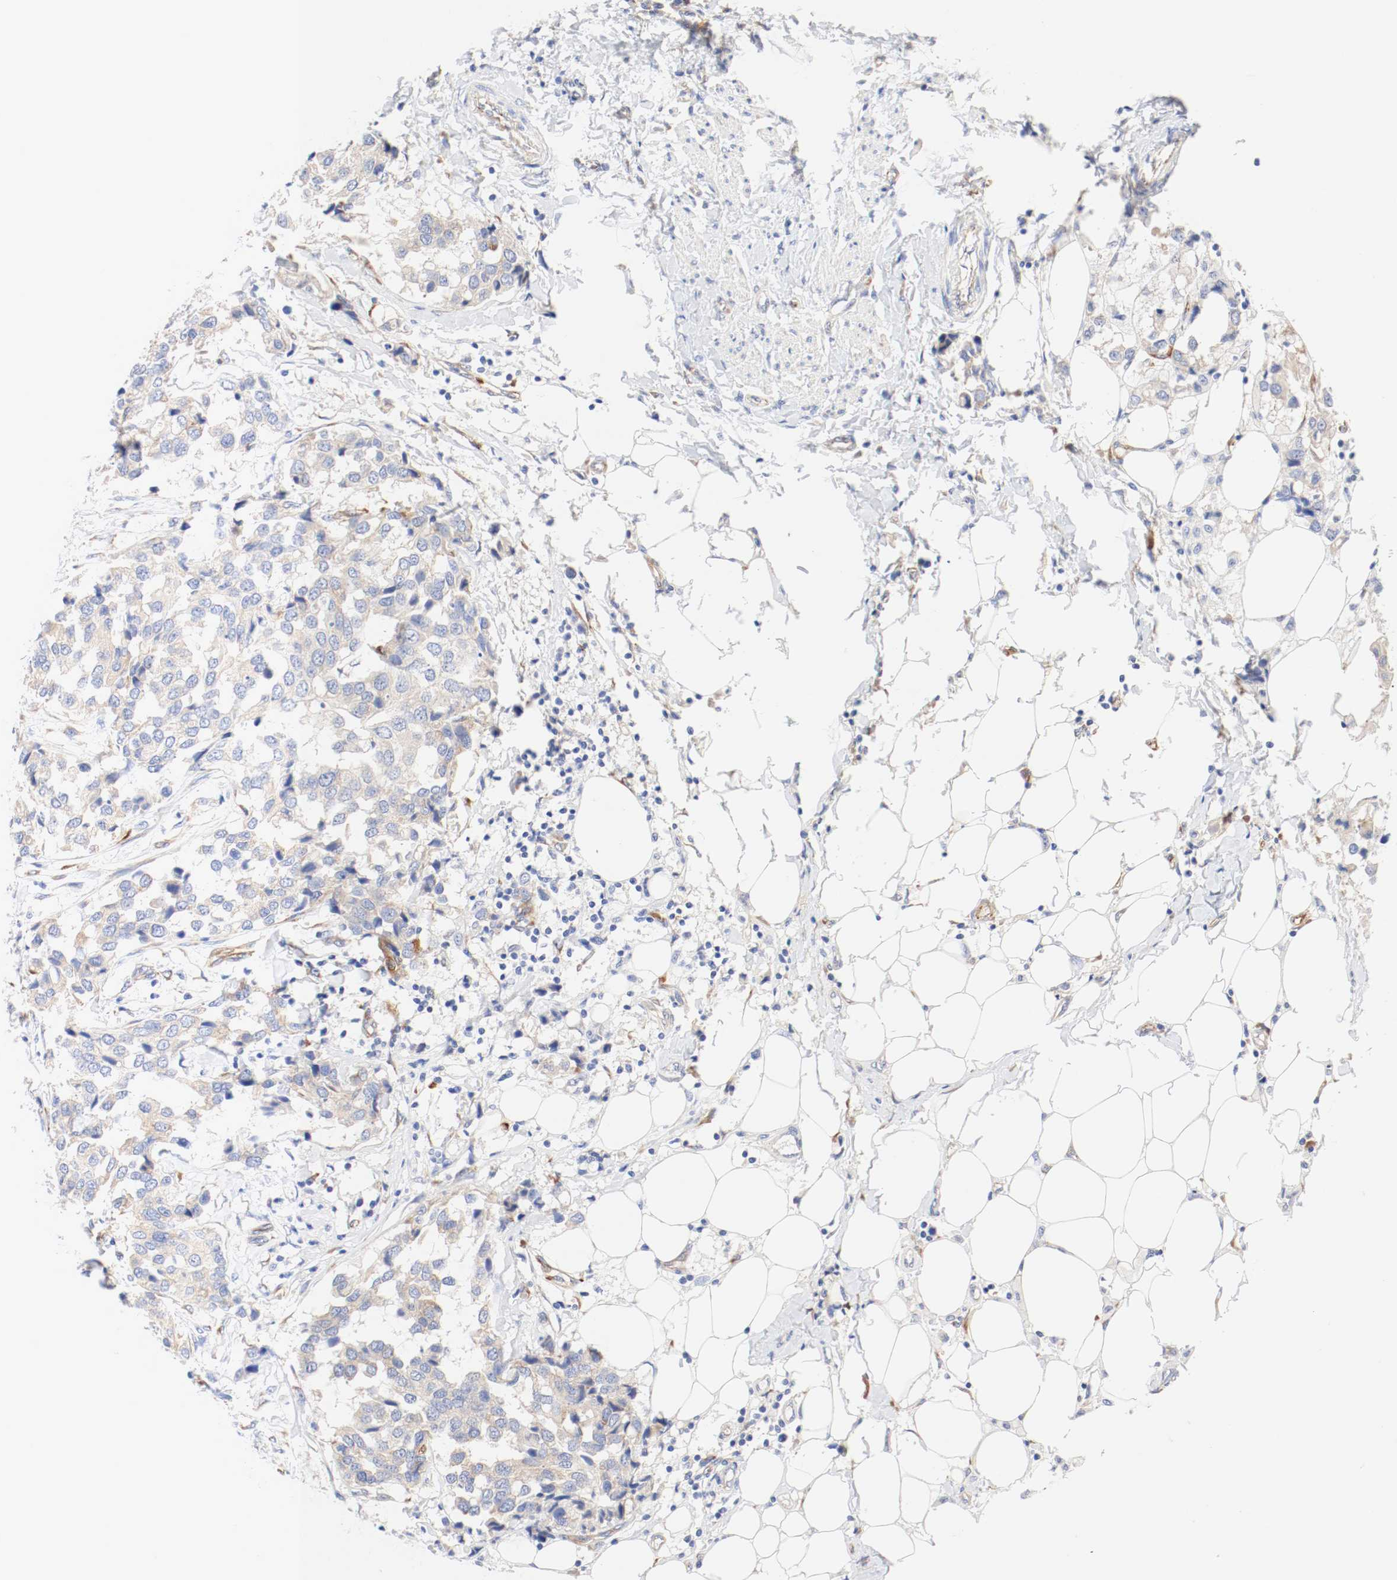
{"staining": {"intensity": "weak", "quantity": "25%-75%", "location": "cytoplasmic/membranous"}, "tissue": "breast cancer", "cell_type": "Tumor cells", "image_type": "cancer", "snomed": [{"axis": "morphology", "description": "Duct carcinoma"}, {"axis": "topography", "description": "Breast"}], "caption": "Immunohistochemical staining of breast cancer reveals low levels of weak cytoplasmic/membranous staining in about 25%-75% of tumor cells.", "gene": "GIT1", "patient": {"sex": "female", "age": 80}}